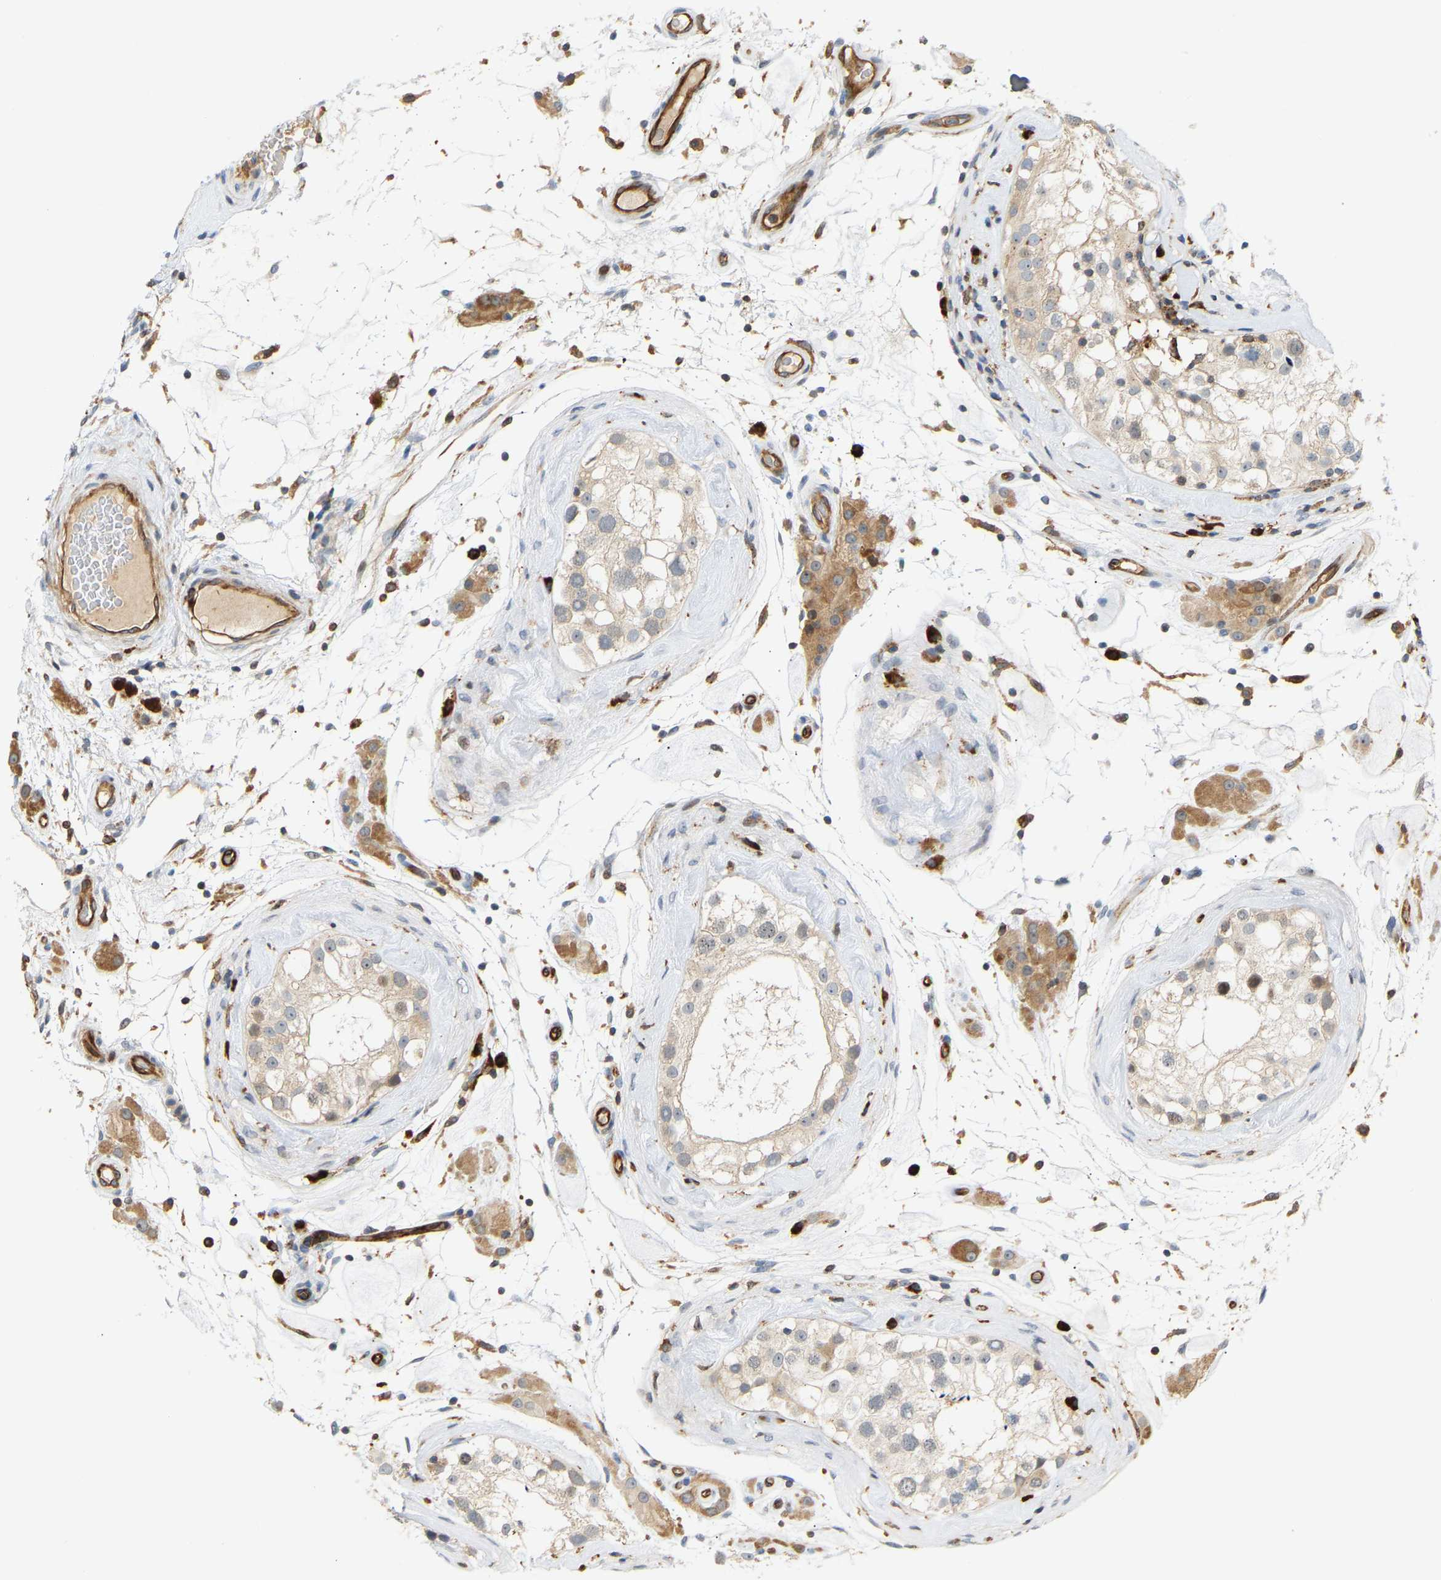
{"staining": {"intensity": "weak", "quantity": "<25%", "location": "cytoplasmic/membranous"}, "tissue": "testis", "cell_type": "Cells in seminiferous ducts", "image_type": "normal", "snomed": [{"axis": "morphology", "description": "Normal tissue, NOS"}, {"axis": "topography", "description": "Testis"}], "caption": "Testis stained for a protein using immunohistochemistry reveals no expression cells in seminiferous ducts.", "gene": "PLCG2", "patient": {"sex": "male", "age": 46}}